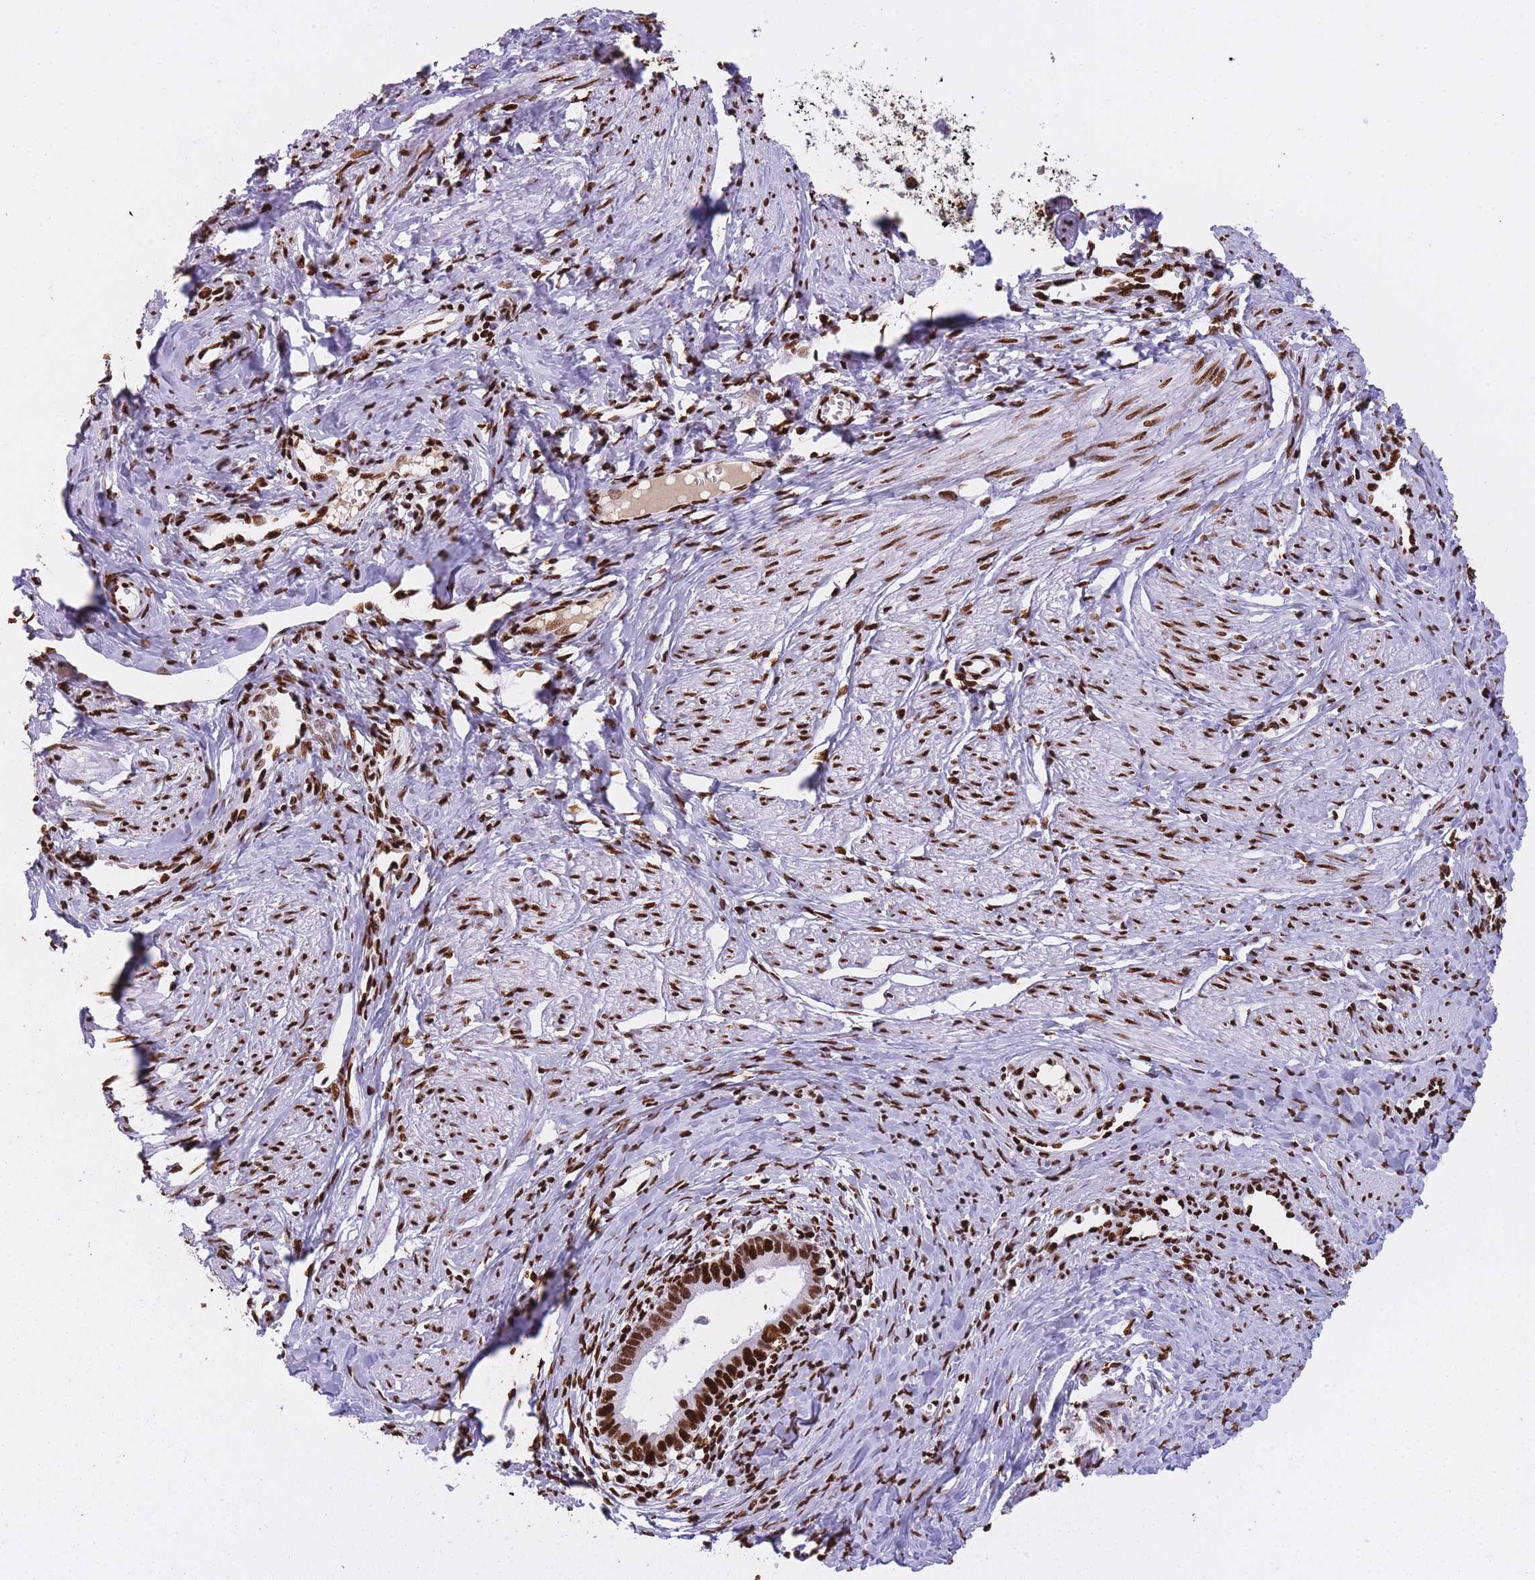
{"staining": {"intensity": "strong", "quantity": ">75%", "location": "nuclear"}, "tissue": "cervical cancer", "cell_type": "Tumor cells", "image_type": "cancer", "snomed": [{"axis": "morphology", "description": "Adenocarcinoma, NOS"}, {"axis": "topography", "description": "Cervix"}], "caption": "Cervical cancer (adenocarcinoma) stained with a protein marker demonstrates strong staining in tumor cells.", "gene": "HNRNPUL1", "patient": {"sex": "female", "age": 36}}